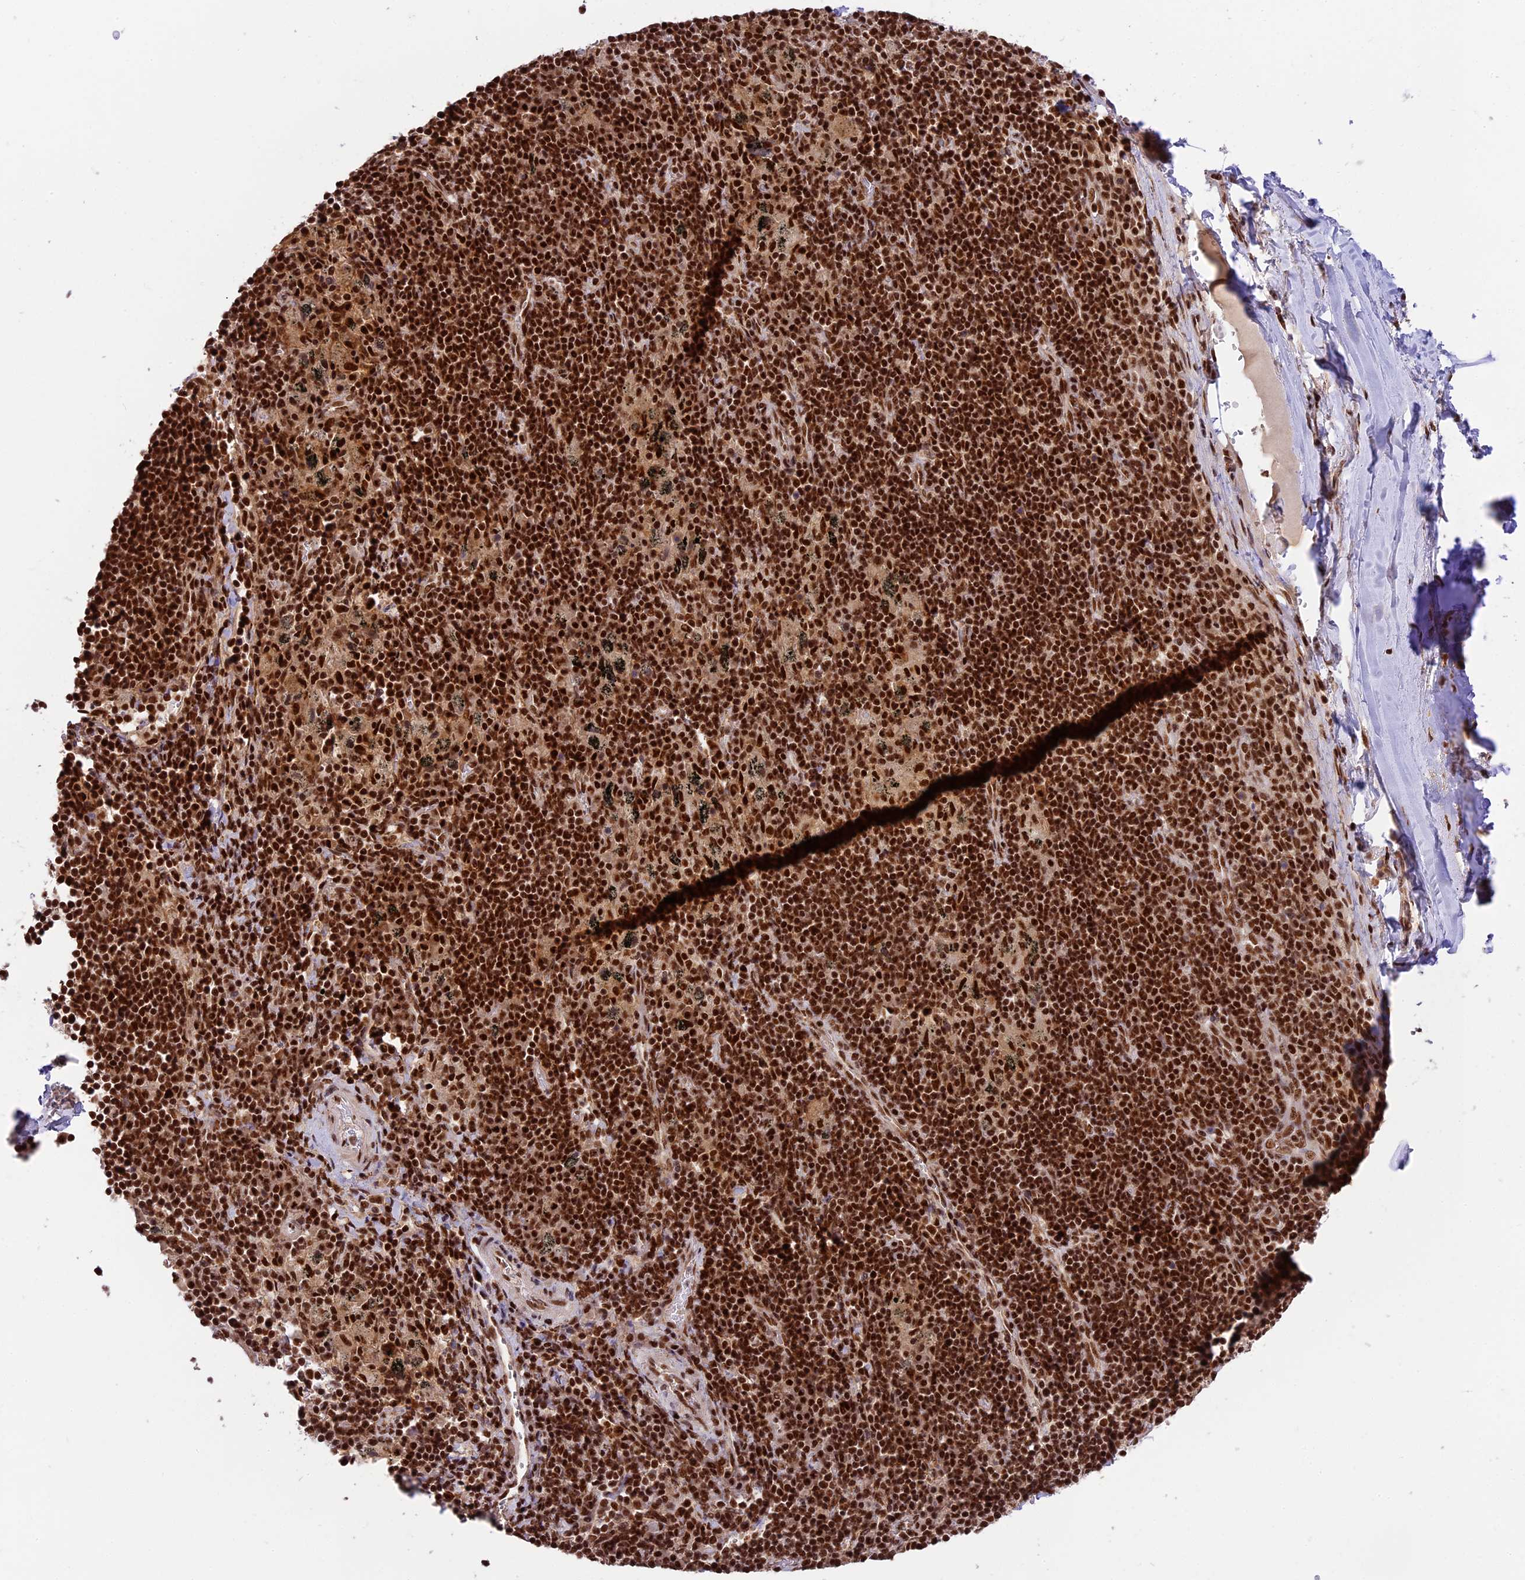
{"staining": {"intensity": "moderate", "quantity": ">75%", "location": "nuclear"}, "tissue": "adipose tissue", "cell_type": "Adipocytes", "image_type": "normal", "snomed": [{"axis": "morphology", "description": "Normal tissue, NOS"}, {"axis": "topography", "description": "Lymph node"}, {"axis": "topography", "description": "Cartilage tissue"}, {"axis": "topography", "description": "Bronchus"}], "caption": "Immunohistochemical staining of benign human adipose tissue demonstrates >75% levels of moderate nuclear protein positivity in approximately >75% of adipocytes. (DAB (3,3'-diaminobenzidine) IHC with brightfield microscopy, high magnification).", "gene": "RAMACL", "patient": {"sex": "male", "age": 63}}